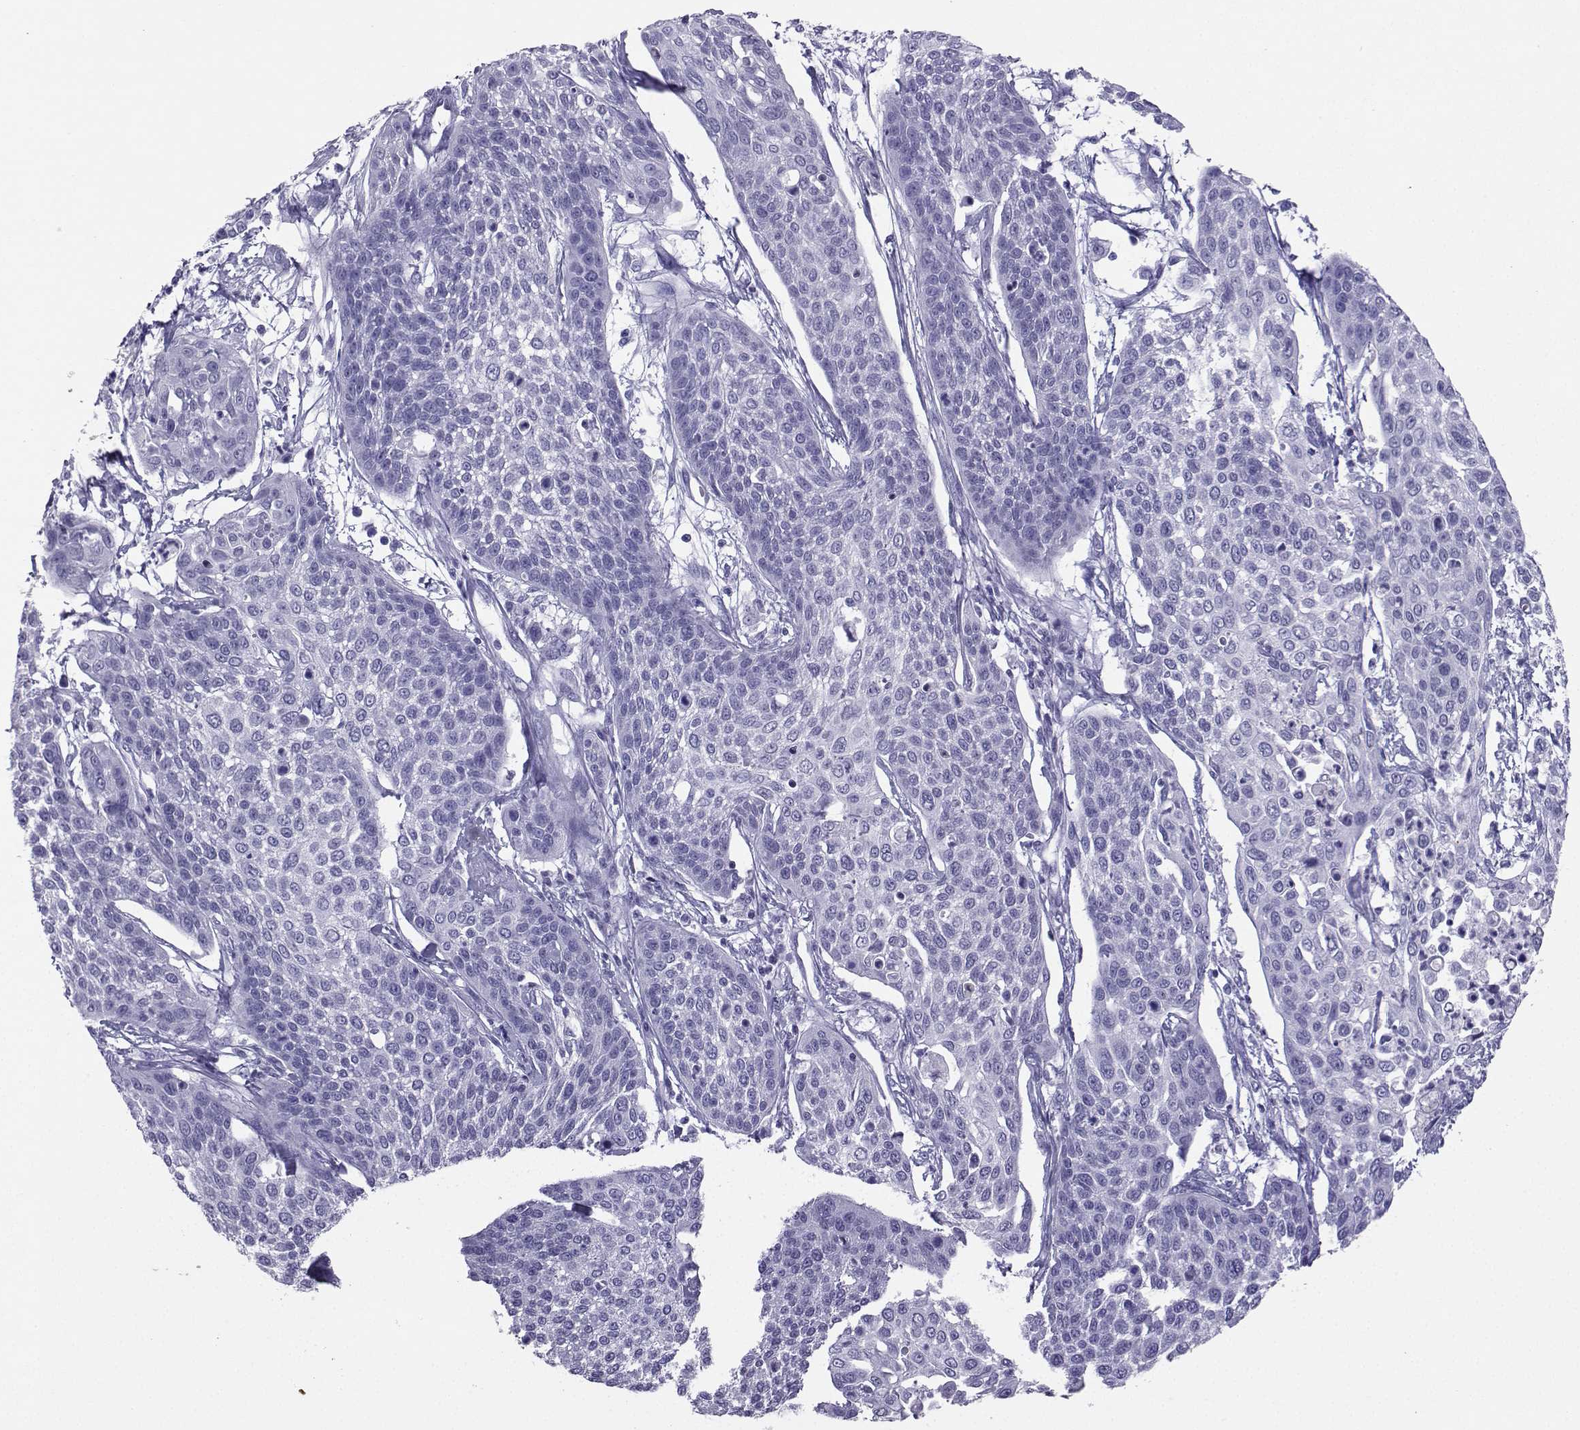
{"staining": {"intensity": "negative", "quantity": "none", "location": "none"}, "tissue": "cervical cancer", "cell_type": "Tumor cells", "image_type": "cancer", "snomed": [{"axis": "morphology", "description": "Squamous cell carcinoma, NOS"}, {"axis": "topography", "description": "Cervix"}], "caption": "This is an immunohistochemistry (IHC) photomicrograph of cervical cancer. There is no staining in tumor cells.", "gene": "LORICRIN", "patient": {"sex": "female", "age": 34}}